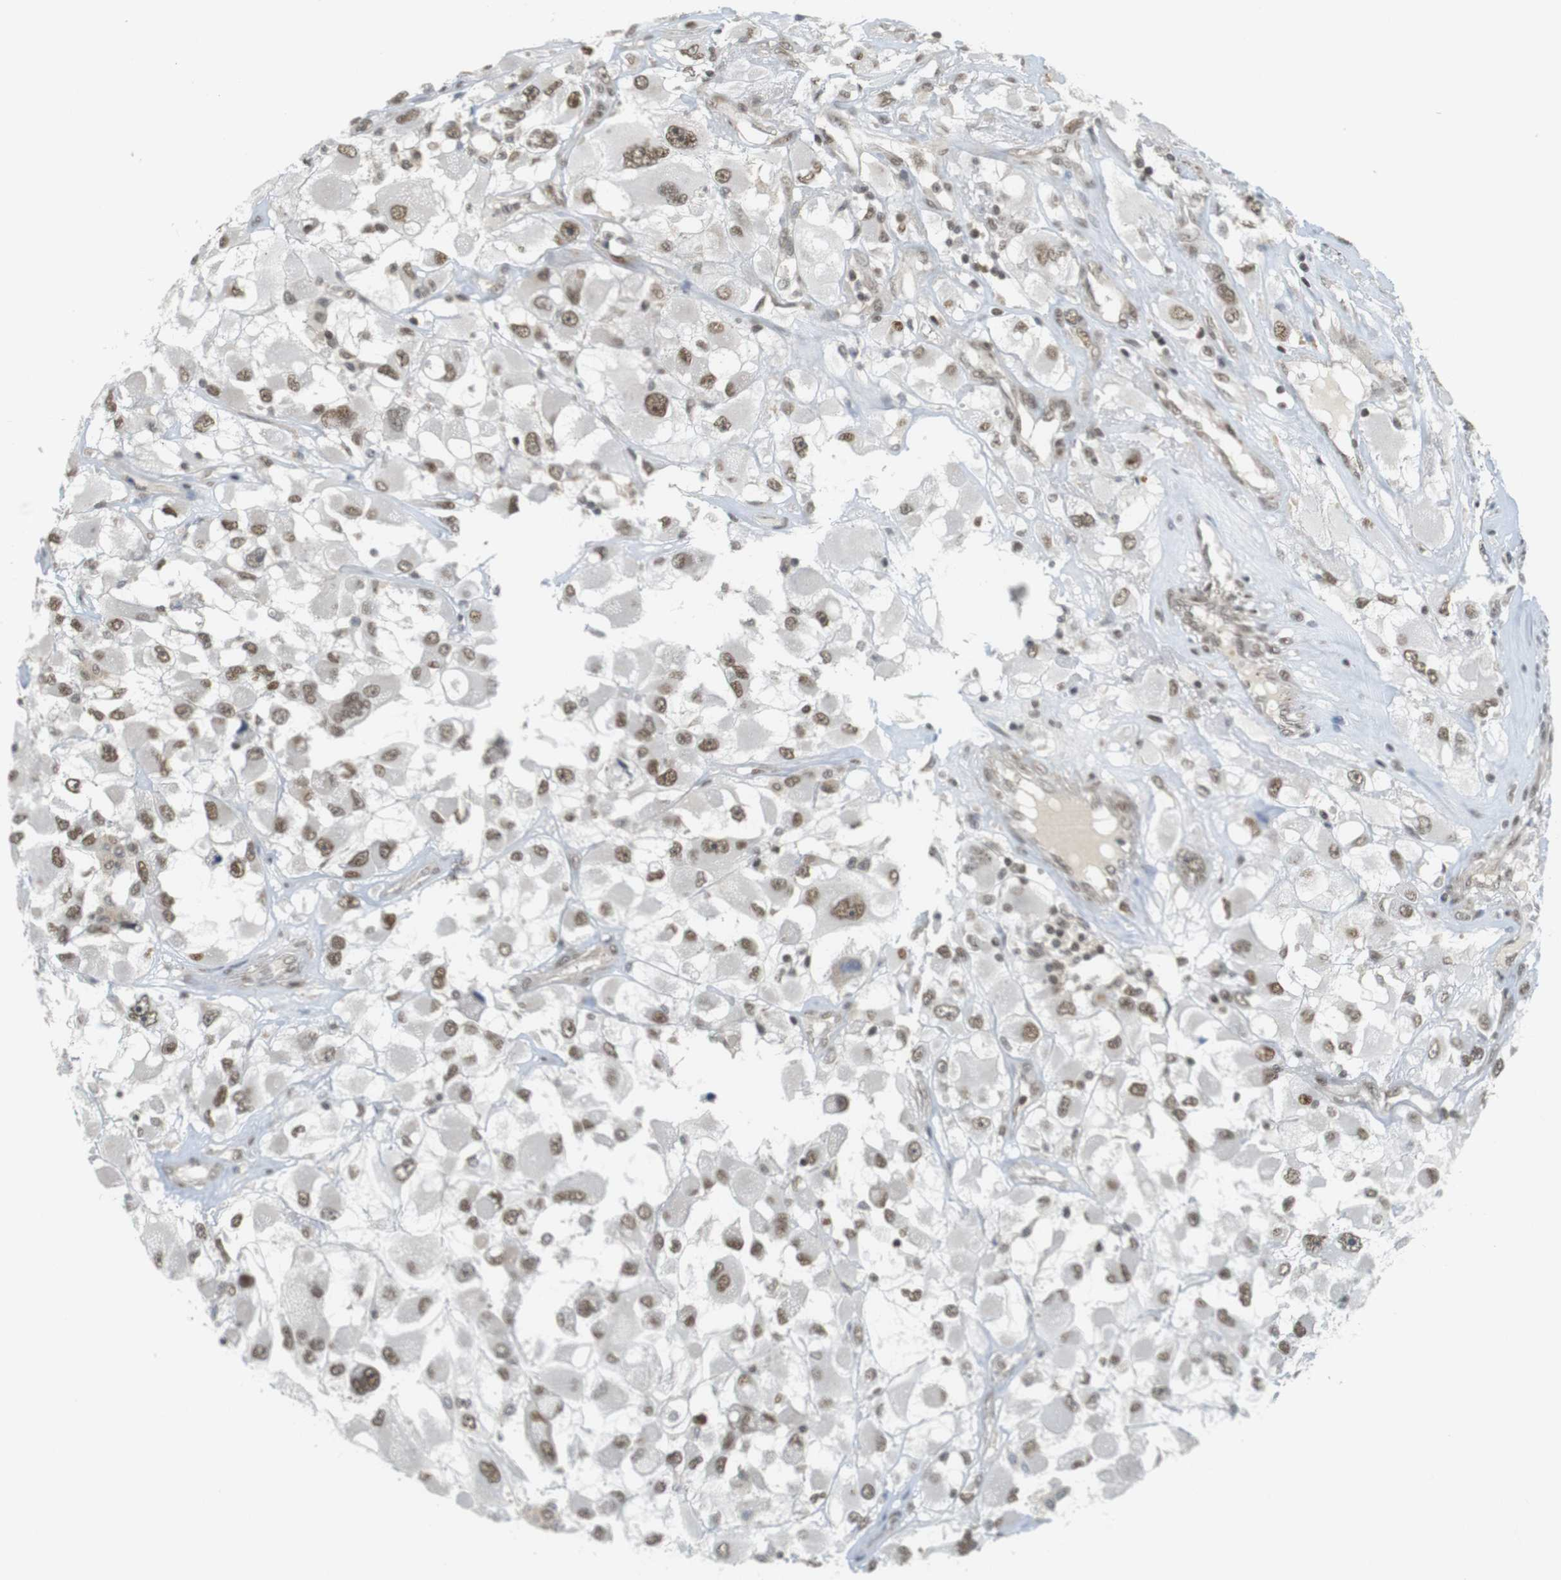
{"staining": {"intensity": "weak", "quantity": ">75%", "location": "nuclear"}, "tissue": "renal cancer", "cell_type": "Tumor cells", "image_type": "cancer", "snomed": [{"axis": "morphology", "description": "Adenocarcinoma, NOS"}, {"axis": "topography", "description": "Kidney"}], "caption": "Renal cancer (adenocarcinoma) stained with IHC reveals weak nuclear staining in approximately >75% of tumor cells.", "gene": "BRD4", "patient": {"sex": "female", "age": 52}}